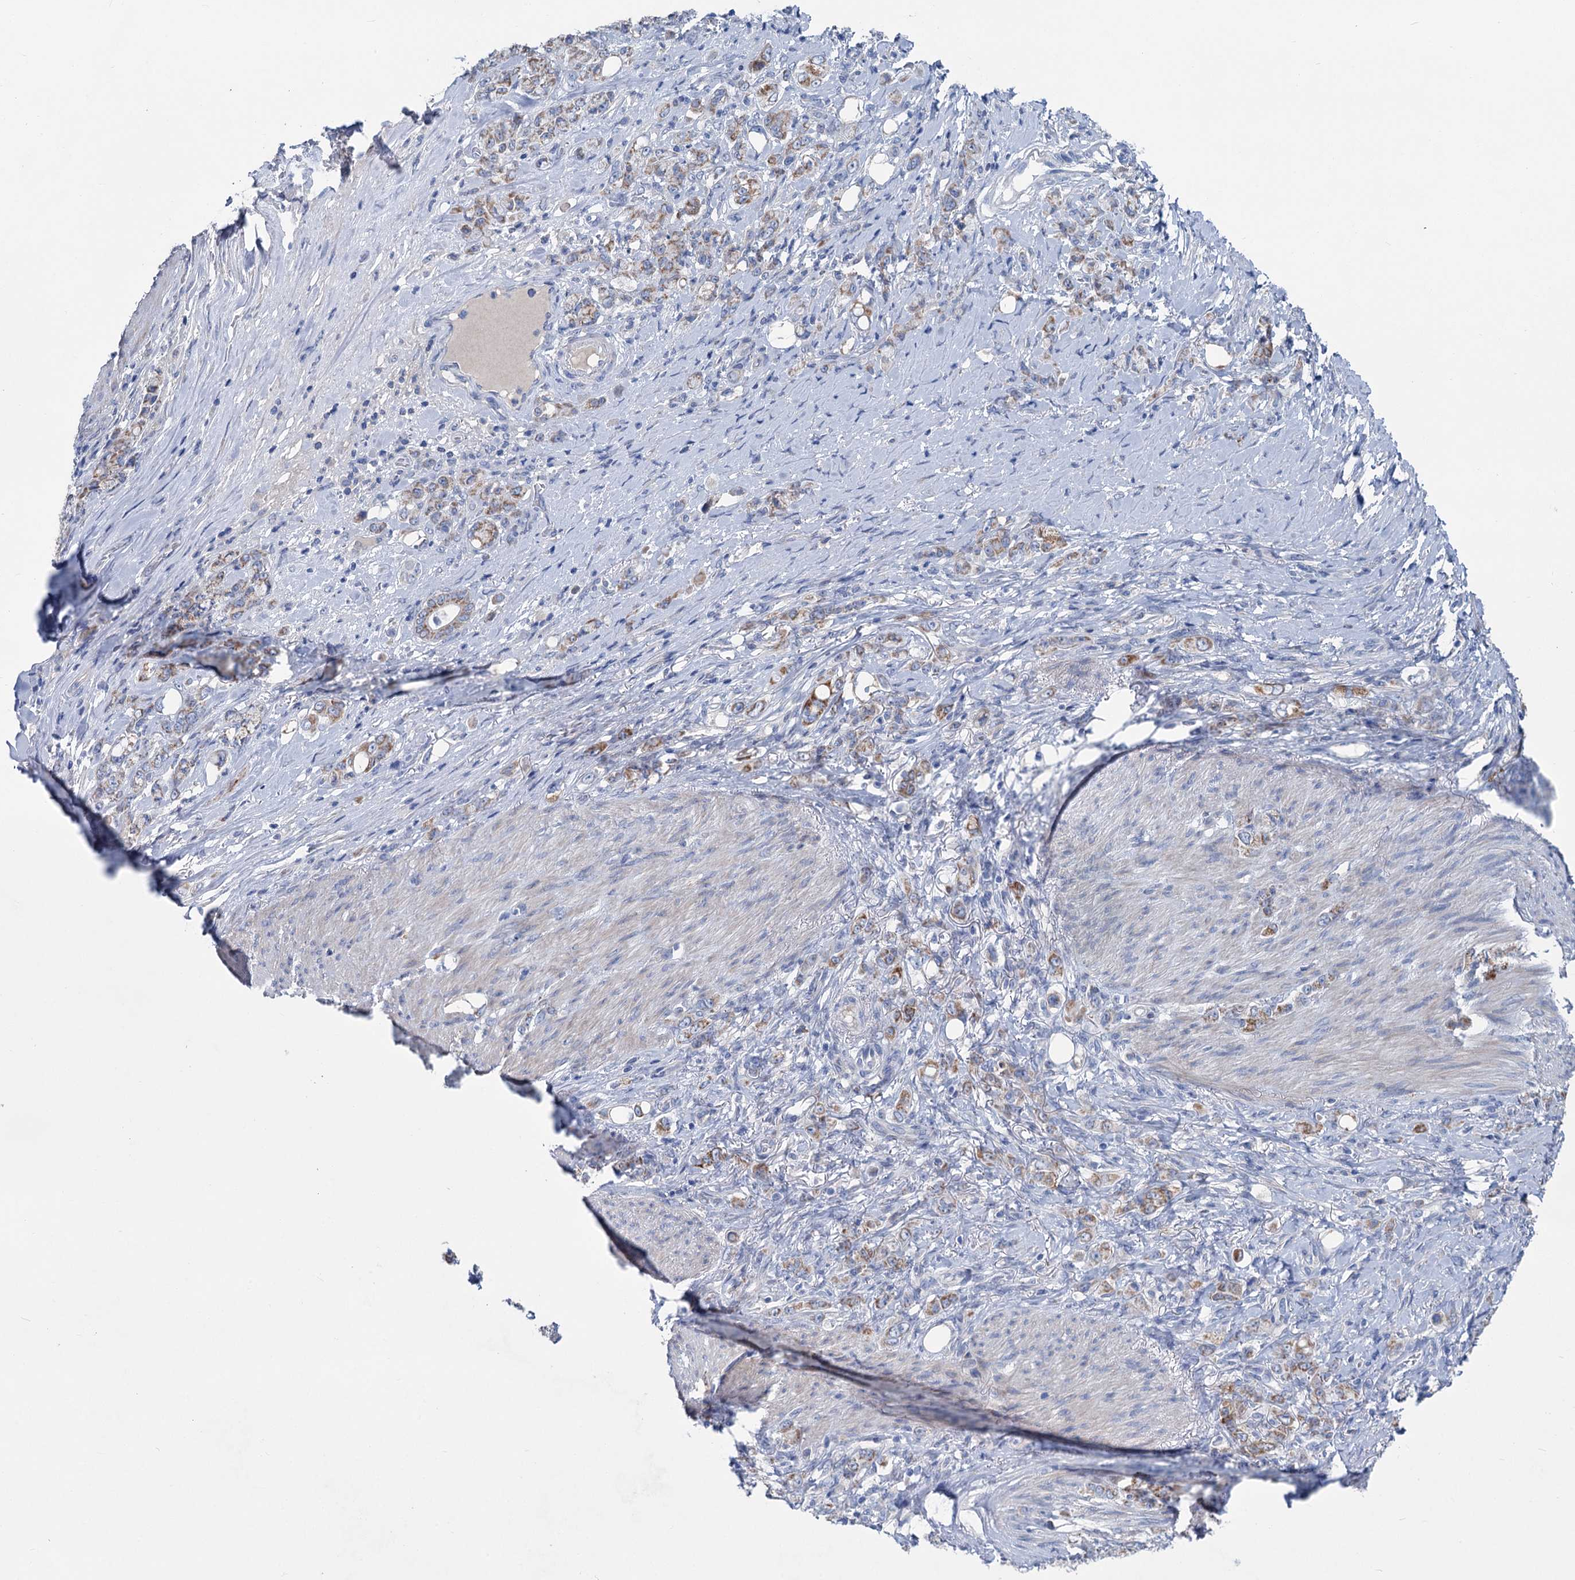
{"staining": {"intensity": "moderate", "quantity": ">75%", "location": "cytoplasmic/membranous"}, "tissue": "stomach cancer", "cell_type": "Tumor cells", "image_type": "cancer", "snomed": [{"axis": "morphology", "description": "Adenocarcinoma, NOS"}, {"axis": "topography", "description": "Stomach"}], "caption": "A photomicrograph showing moderate cytoplasmic/membranous staining in about >75% of tumor cells in stomach cancer, as visualized by brown immunohistochemical staining.", "gene": "CHDH", "patient": {"sex": "female", "age": 79}}